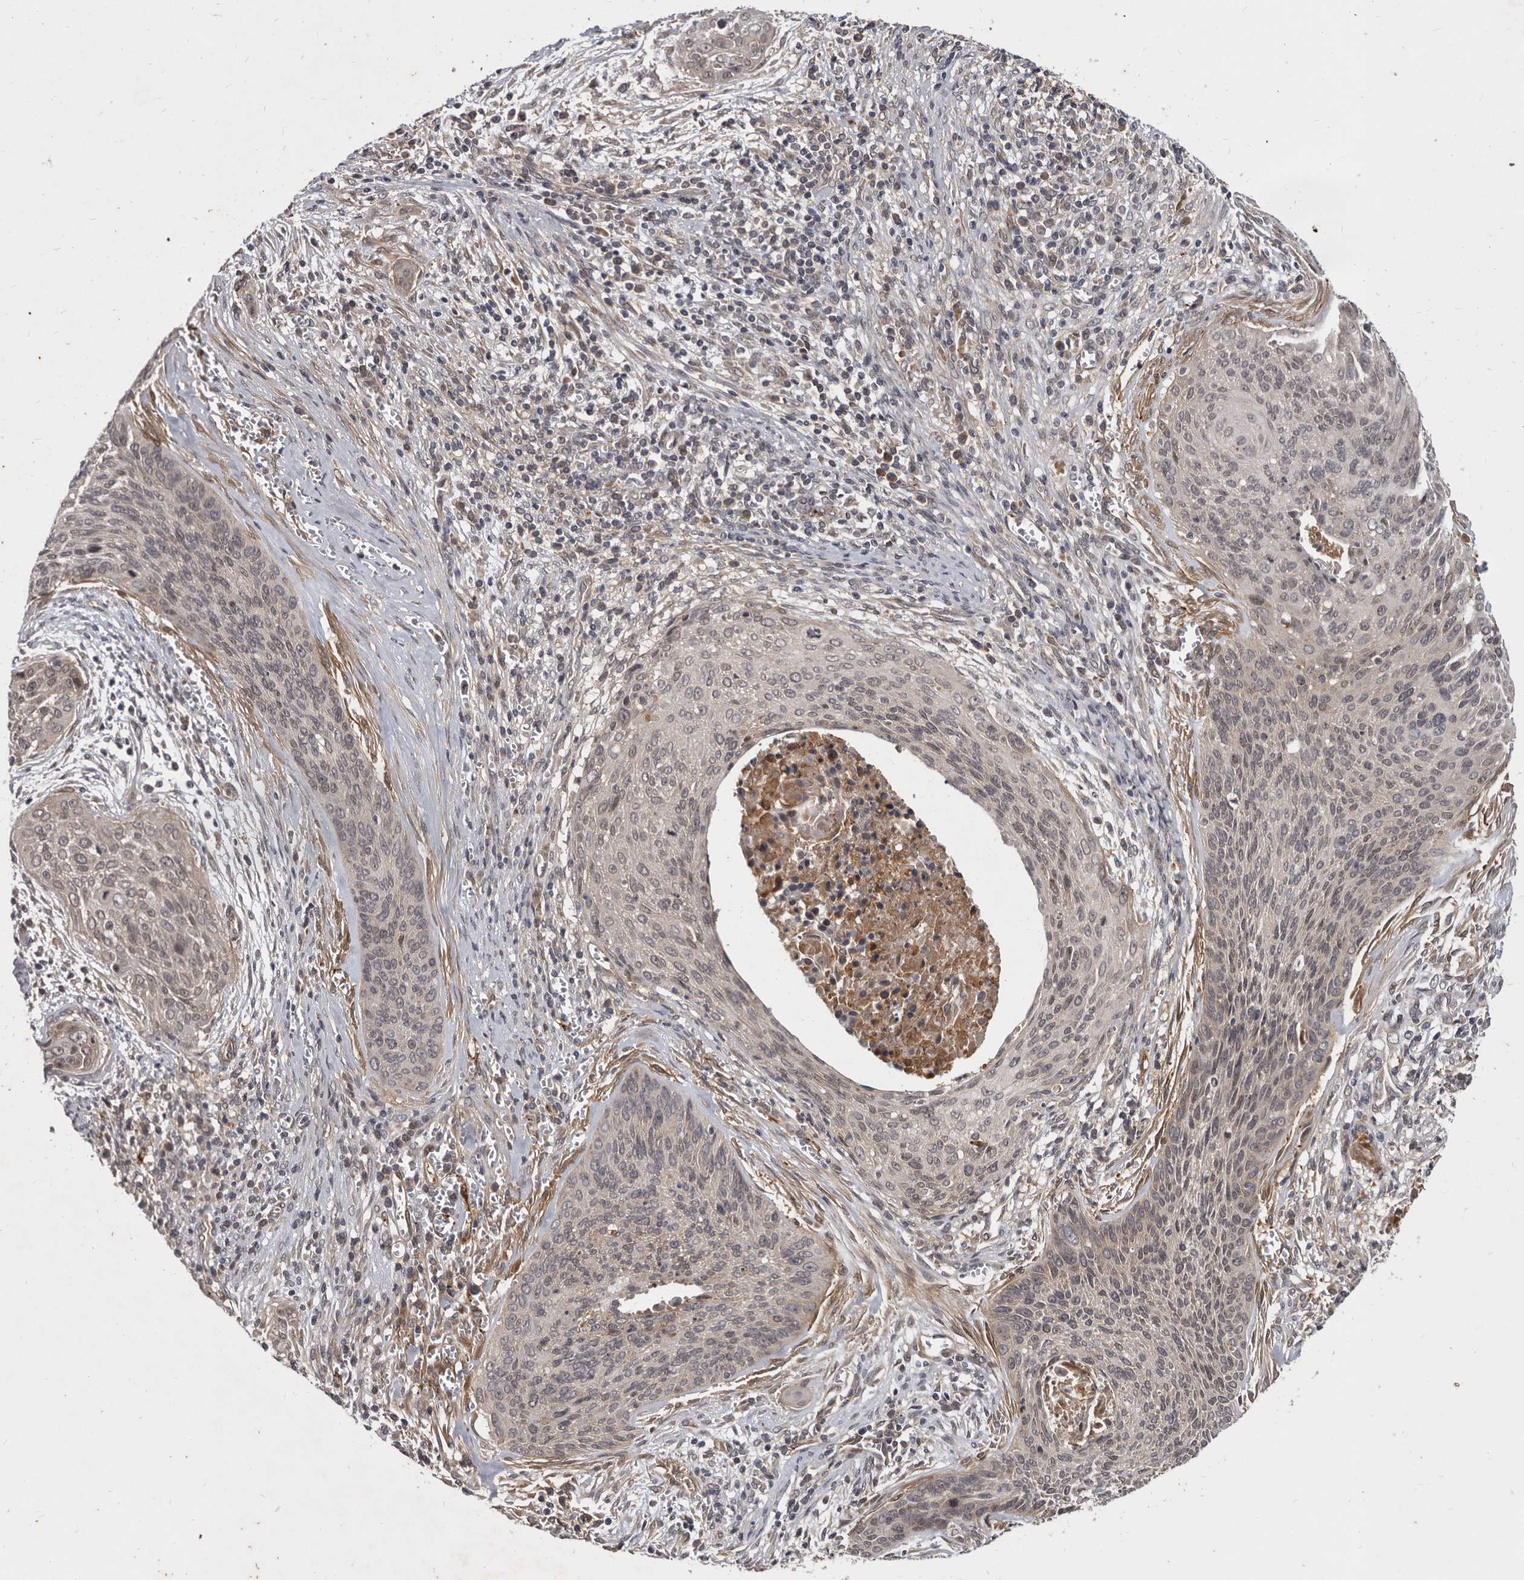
{"staining": {"intensity": "weak", "quantity": "25%-75%", "location": "nuclear"}, "tissue": "cervical cancer", "cell_type": "Tumor cells", "image_type": "cancer", "snomed": [{"axis": "morphology", "description": "Squamous cell carcinoma, NOS"}, {"axis": "topography", "description": "Cervix"}], "caption": "Immunohistochemical staining of human cervical cancer (squamous cell carcinoma) displays weak nuclear protein positivity in approximately 25%-75% of tumor cells. Ihc stains the protein in brown and the nuclei are stained blue.", "gene": "DNAJC28", "patient": {"sex": "female", "age": 55}}